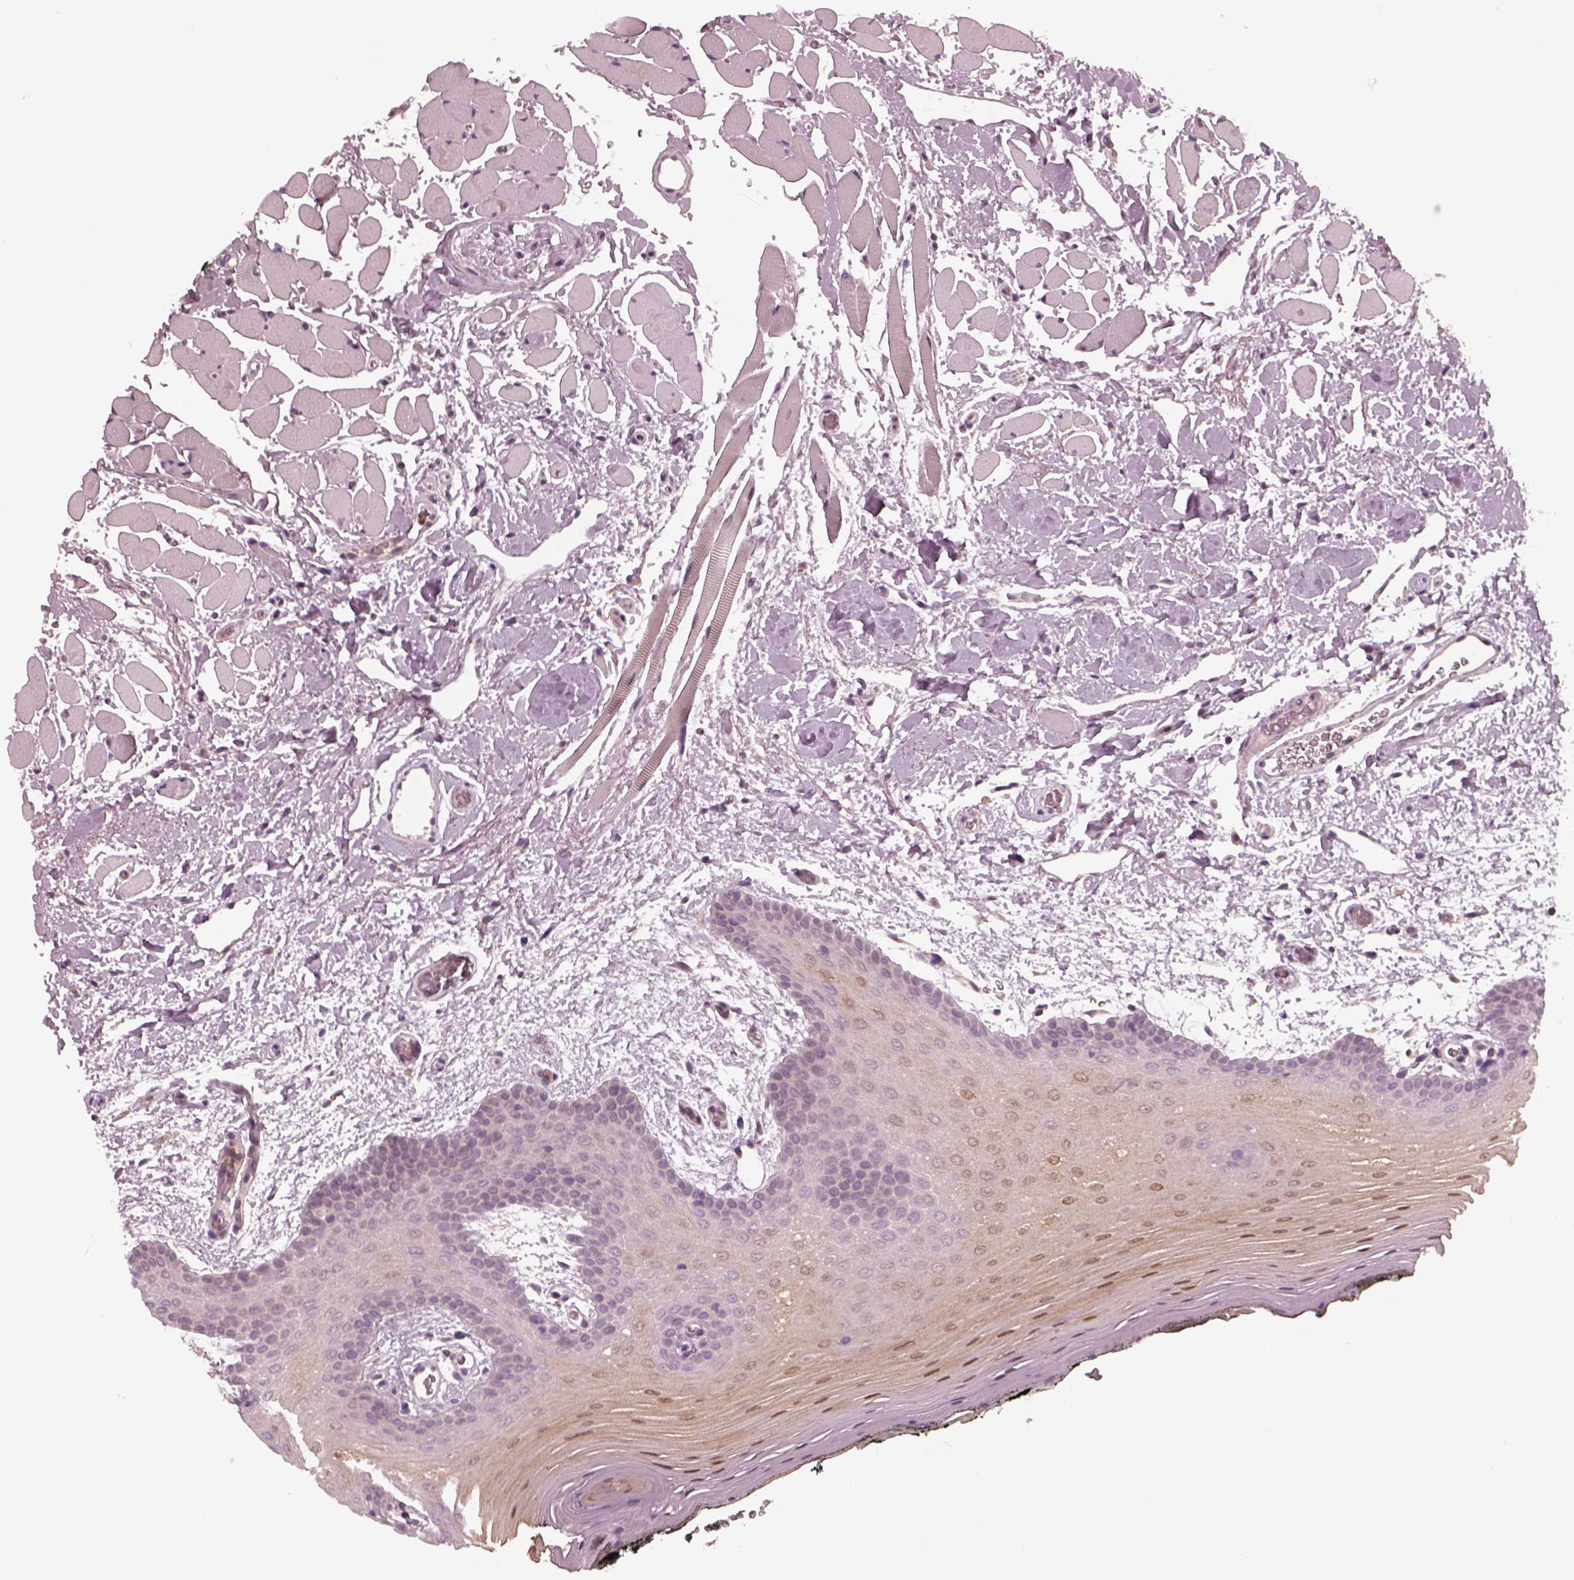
{"staining": {"intensity": "weak", "quantity": "<25%", "location": "nuclear"}, "tissue": "oral mucosa", "cell_type": "Squamous epithelial cells", "image_type": "normal", "snomed": [{"axis": "morphology", "description": "Normal tissue, NOS"}, {"axis": "topography", "description": "Oral tissue"}, {"axis": "topography", "description": "Head-Neck"}], "caption": "Micrograph shows no protein expression in squamous epithelial cells of unremarkable oral mucosa.", "gene": "CHIT1", "patient": {"sex": "male", "age": 65}}